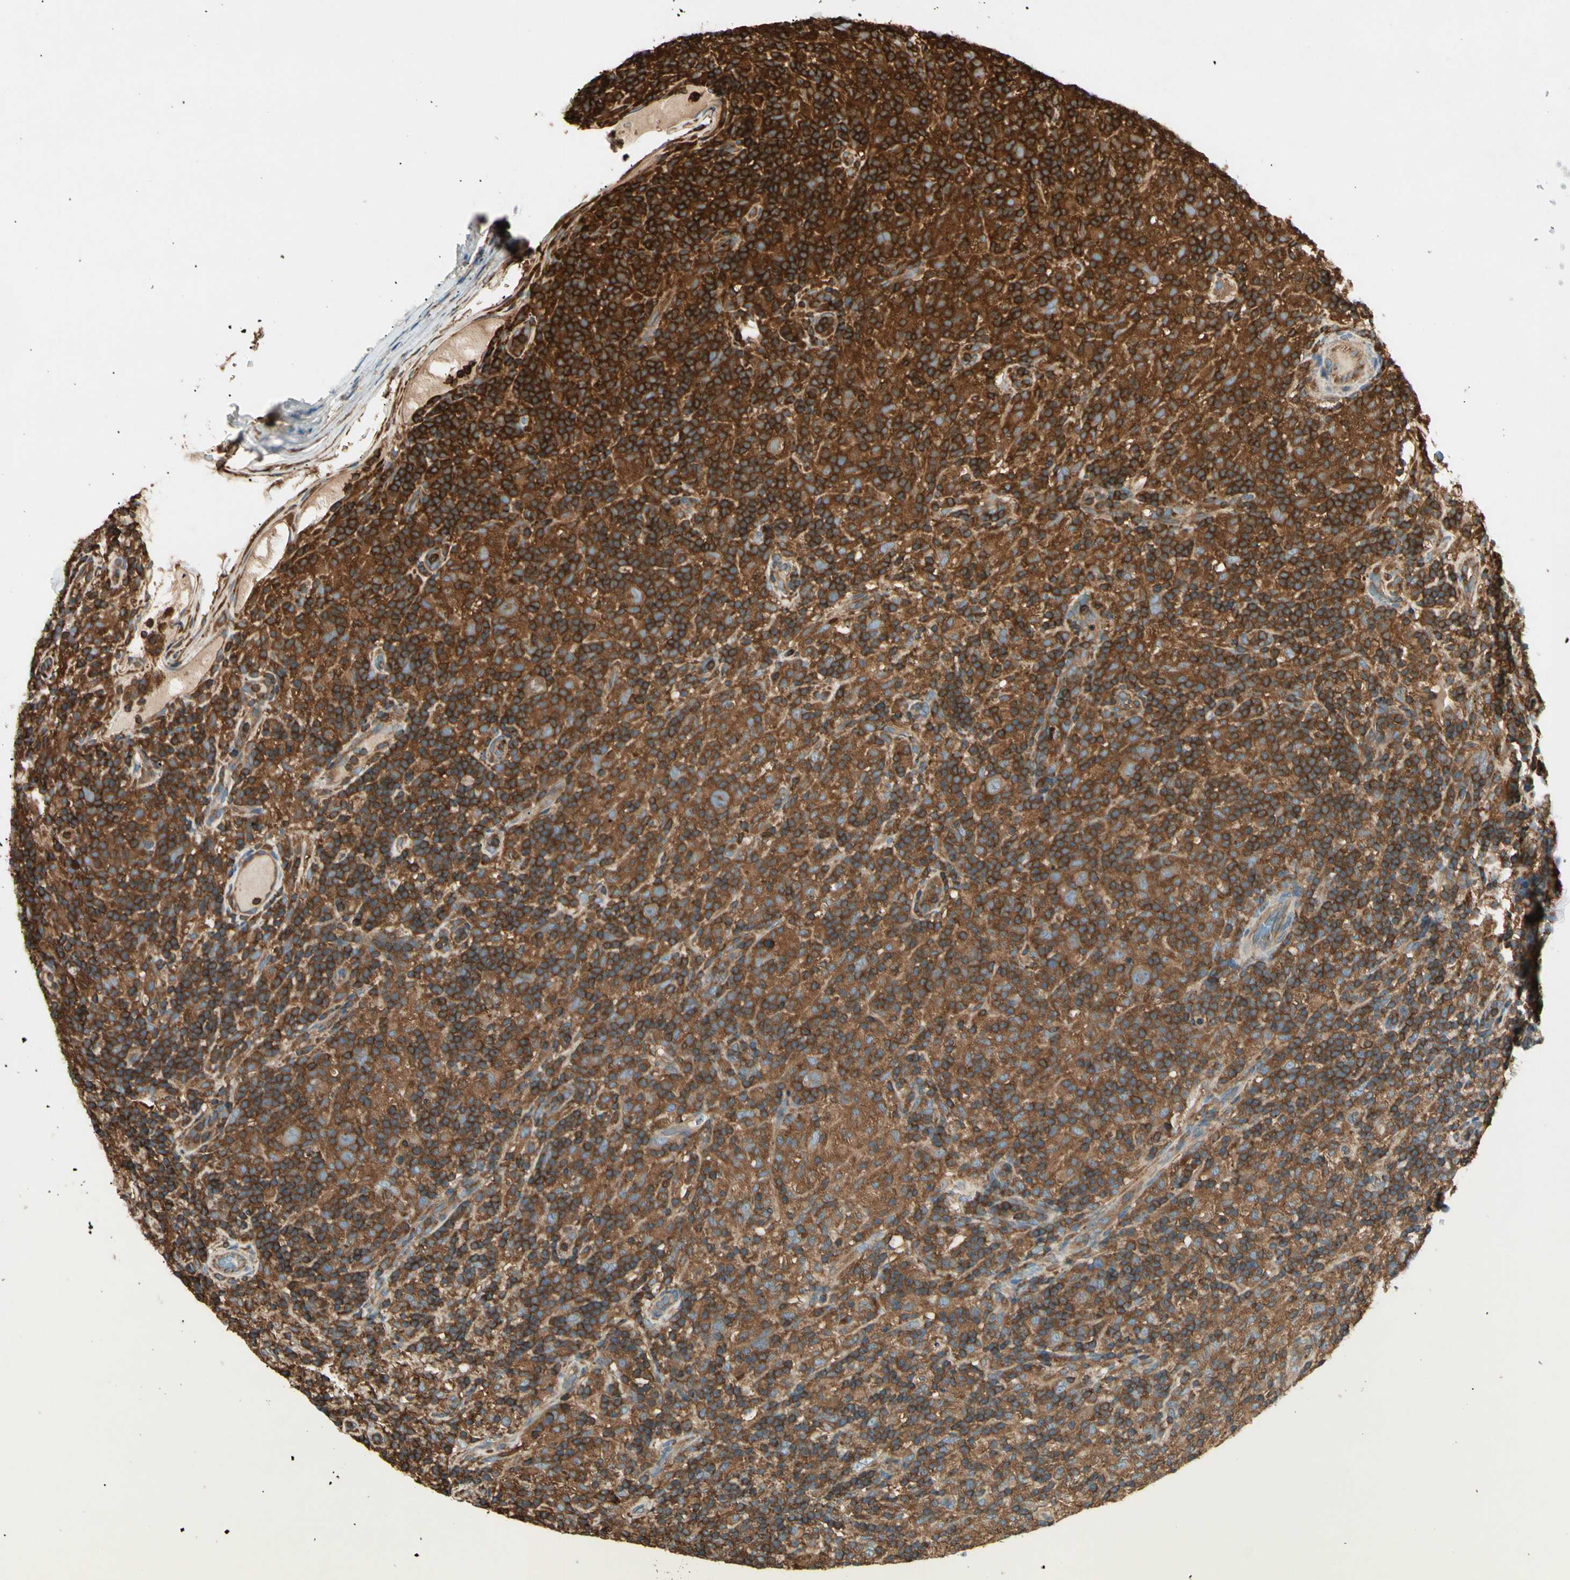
{"staining": {"intensity": "strong", "quantity": ">75%", "location": "cytoplasmic/membranous"}, "tissue": "lymphoma", "cell_type": "Tumor cells", "image_type": "cancer", "snomed": [{"axis": "morphology", "description": "Hodgkin's disease, NOS"}, {"axis": "topography", "description": "Lymph node"}], "caption": "Protein staining of Hodgkin's disease tissue exhibits strong cytoplasmic/membranous positivity in about >75% of tumor cells.", "gene": "ARPC2", "patient": {"sex": "male", "age": 70}}